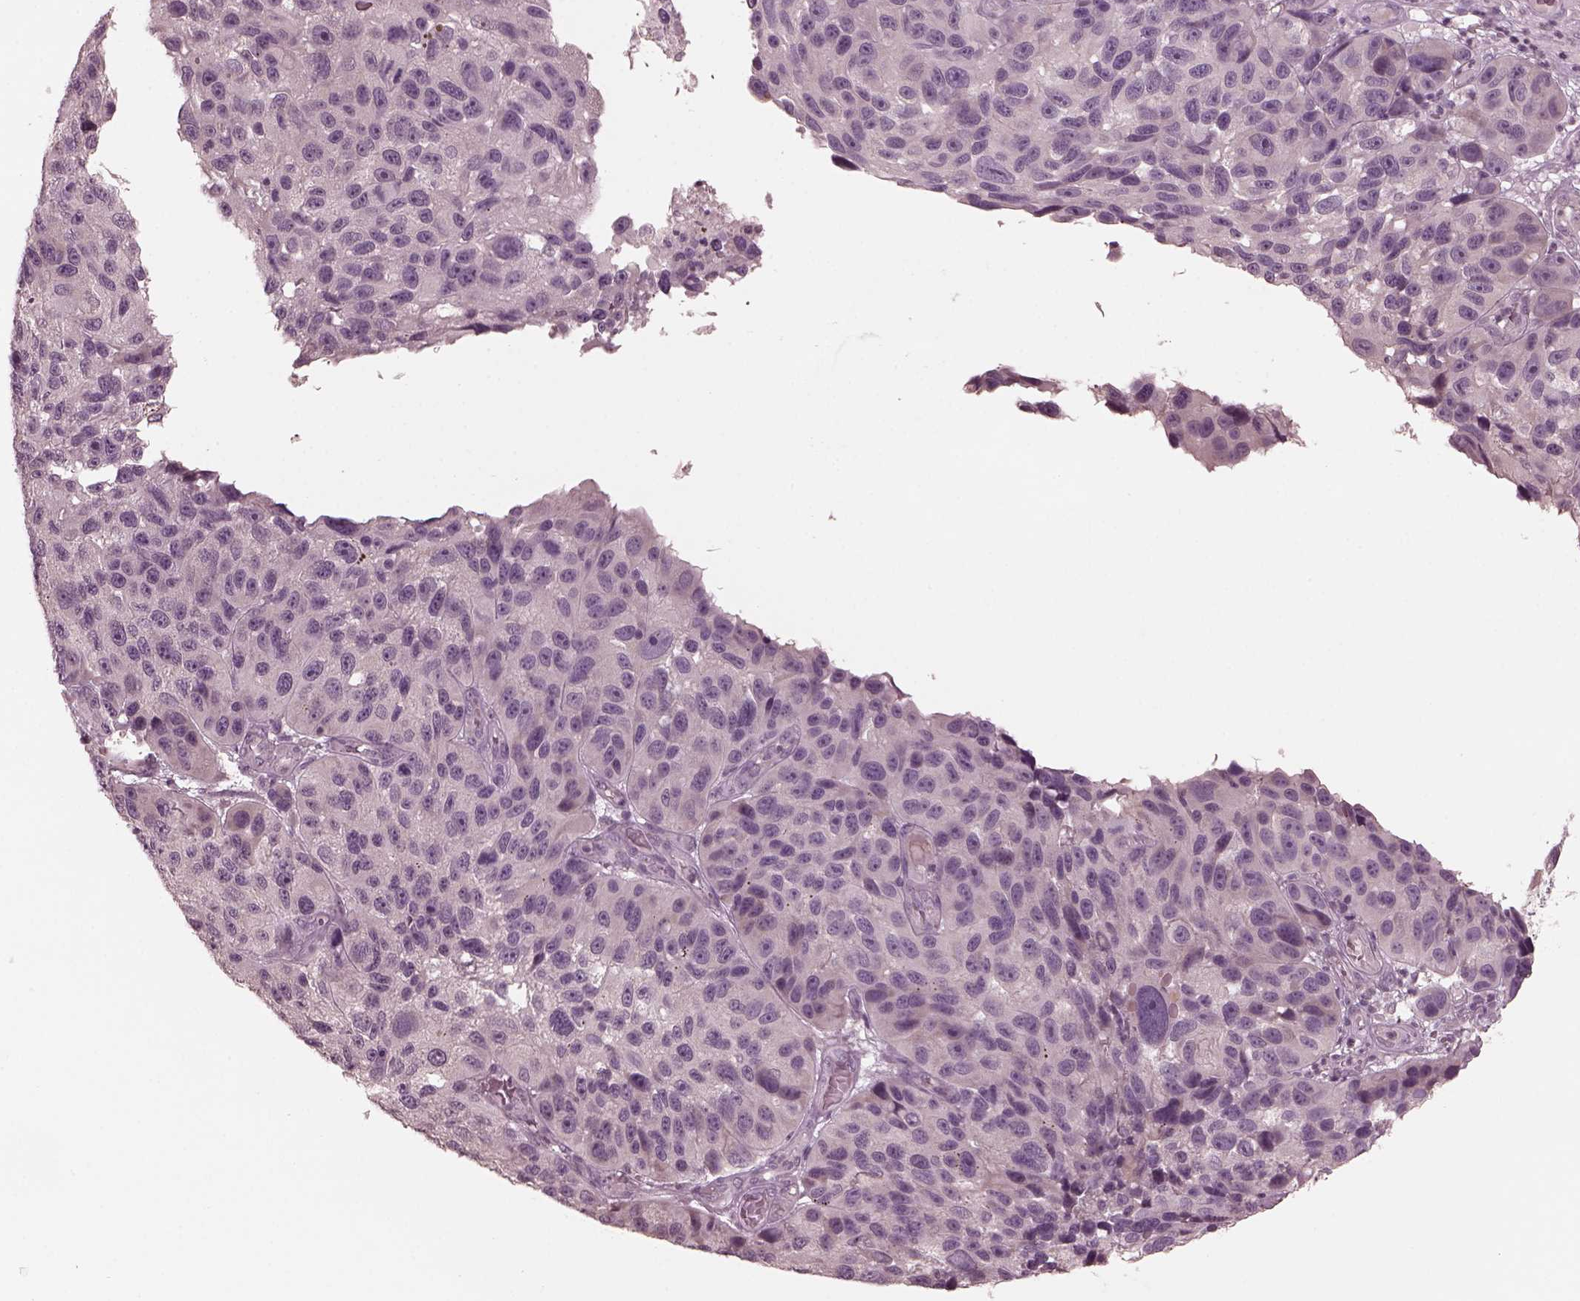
{"staining": {"intensity": "negative", "quantity": "none", "location": "none"}, "tissue": "melanoma", "cell_type": "Tumor cells", "image_type": "cancer", "snomed": [{"axis": "morphology", "description": "Malignant melanoma, NOS"}, {"axis": "topography", "description": "Skin"}], "caption": "Photomicrograph shows no protein expression in tumor cells of malignant melanoma tissue.", "gene": "RGS7", "patient": {"sex": "male", "age": 53}}